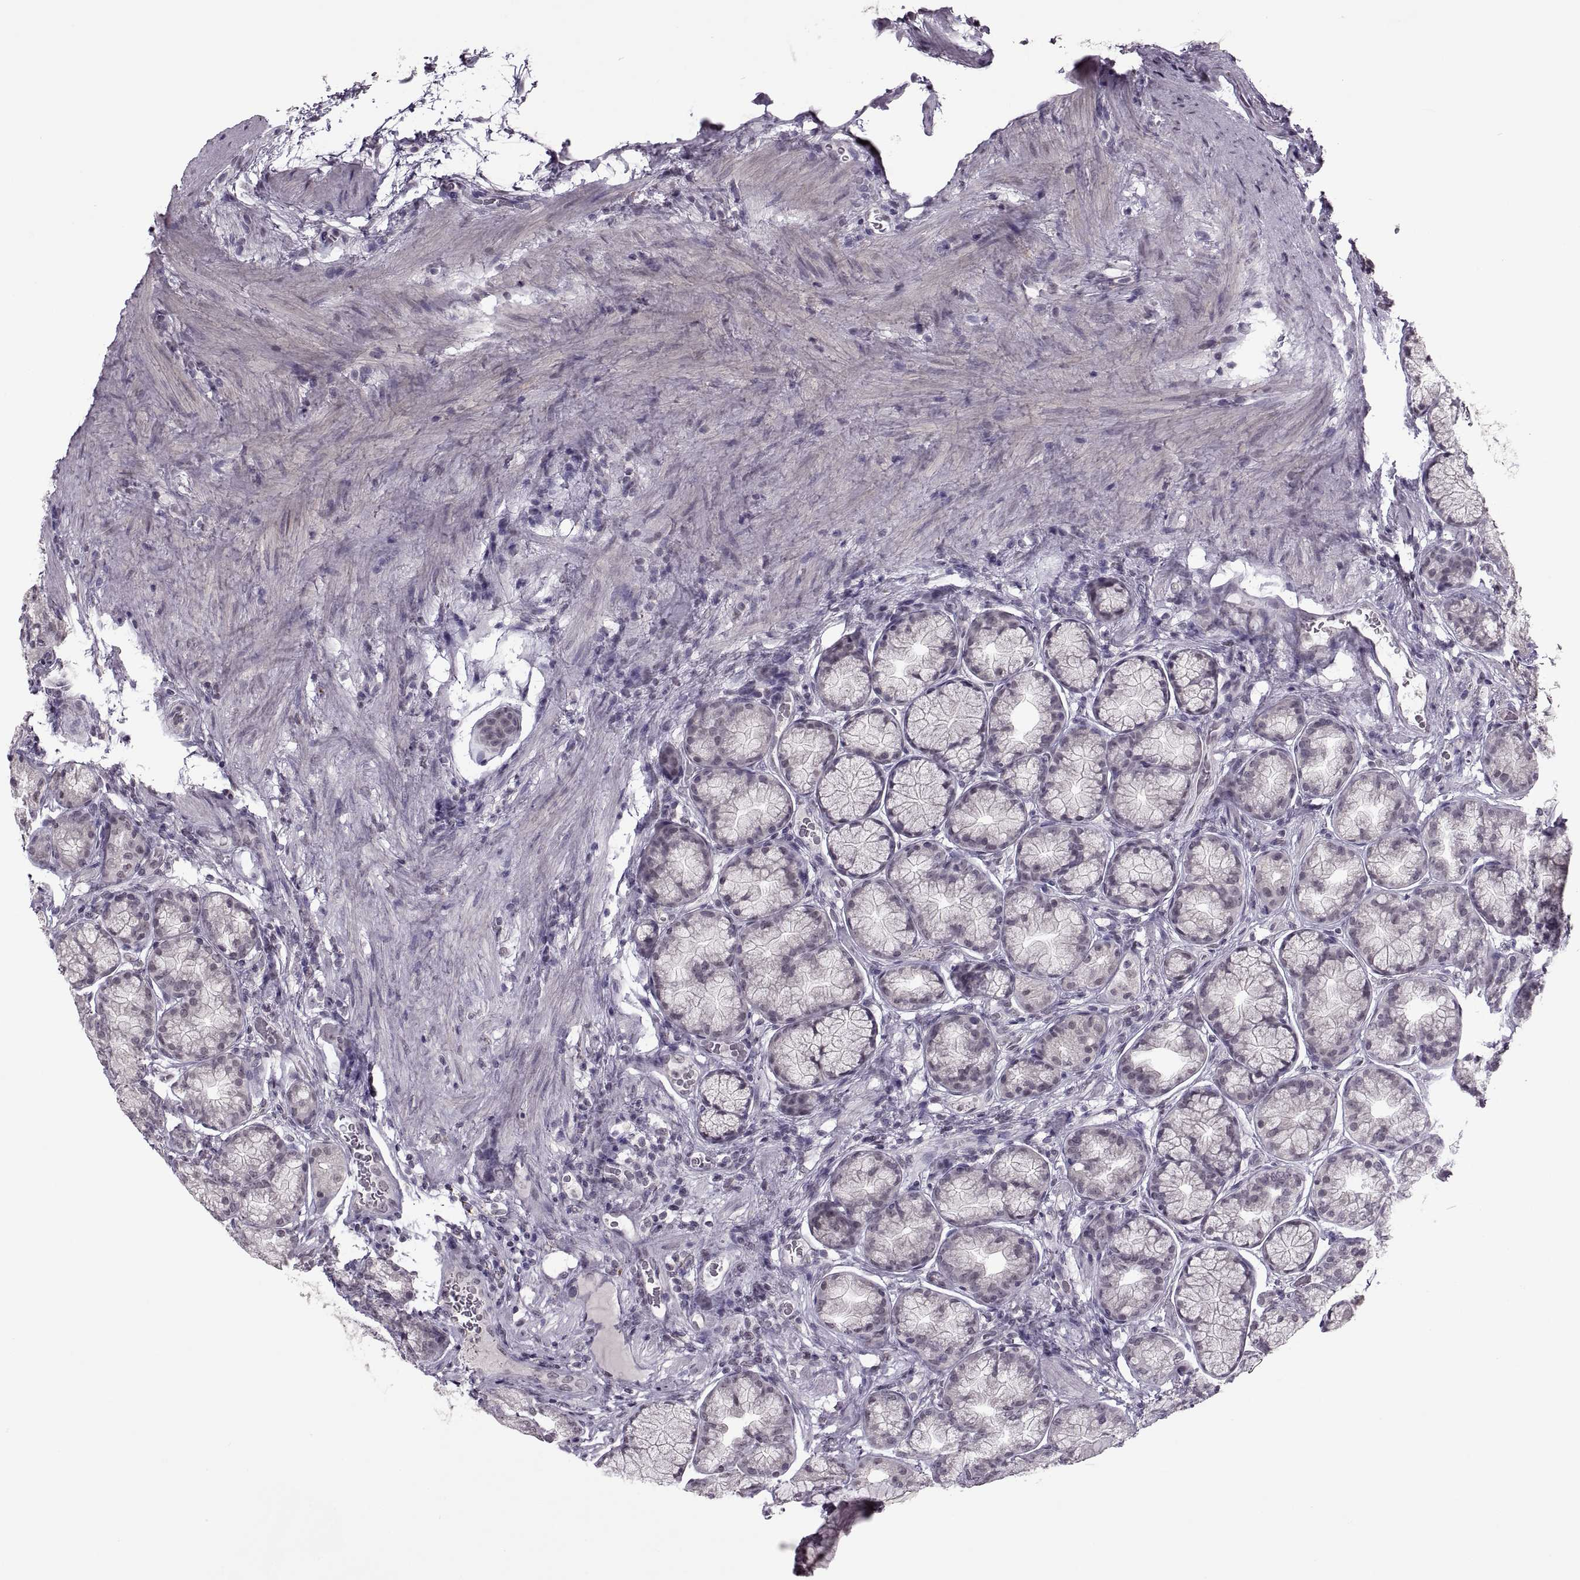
{"staining": {"intensity": "negative", "quantity": "none", "location": "none"}, "tissue": "stomach", "cell_type": "Glandular cells", "image_type": "normal", "snomed": [{"axis": "morphology", "description": "Normal tissue, NOS"}, {"axis": "morphology", "description": "Adenocarcinoma, NOS"}, {"axis": "morphology", "description": "Adenocarcinoma, High grade"}, {"axis": "topography", "description": "Stomach, upper"}, {"axis": "topography", "description": "Stomach"}], "caption": "This is an IHC histopathology image of normal human stomach. There is no staining in glandular cells.", "gene": "OTP", "patient": {"sex": "female", "age": 65}}